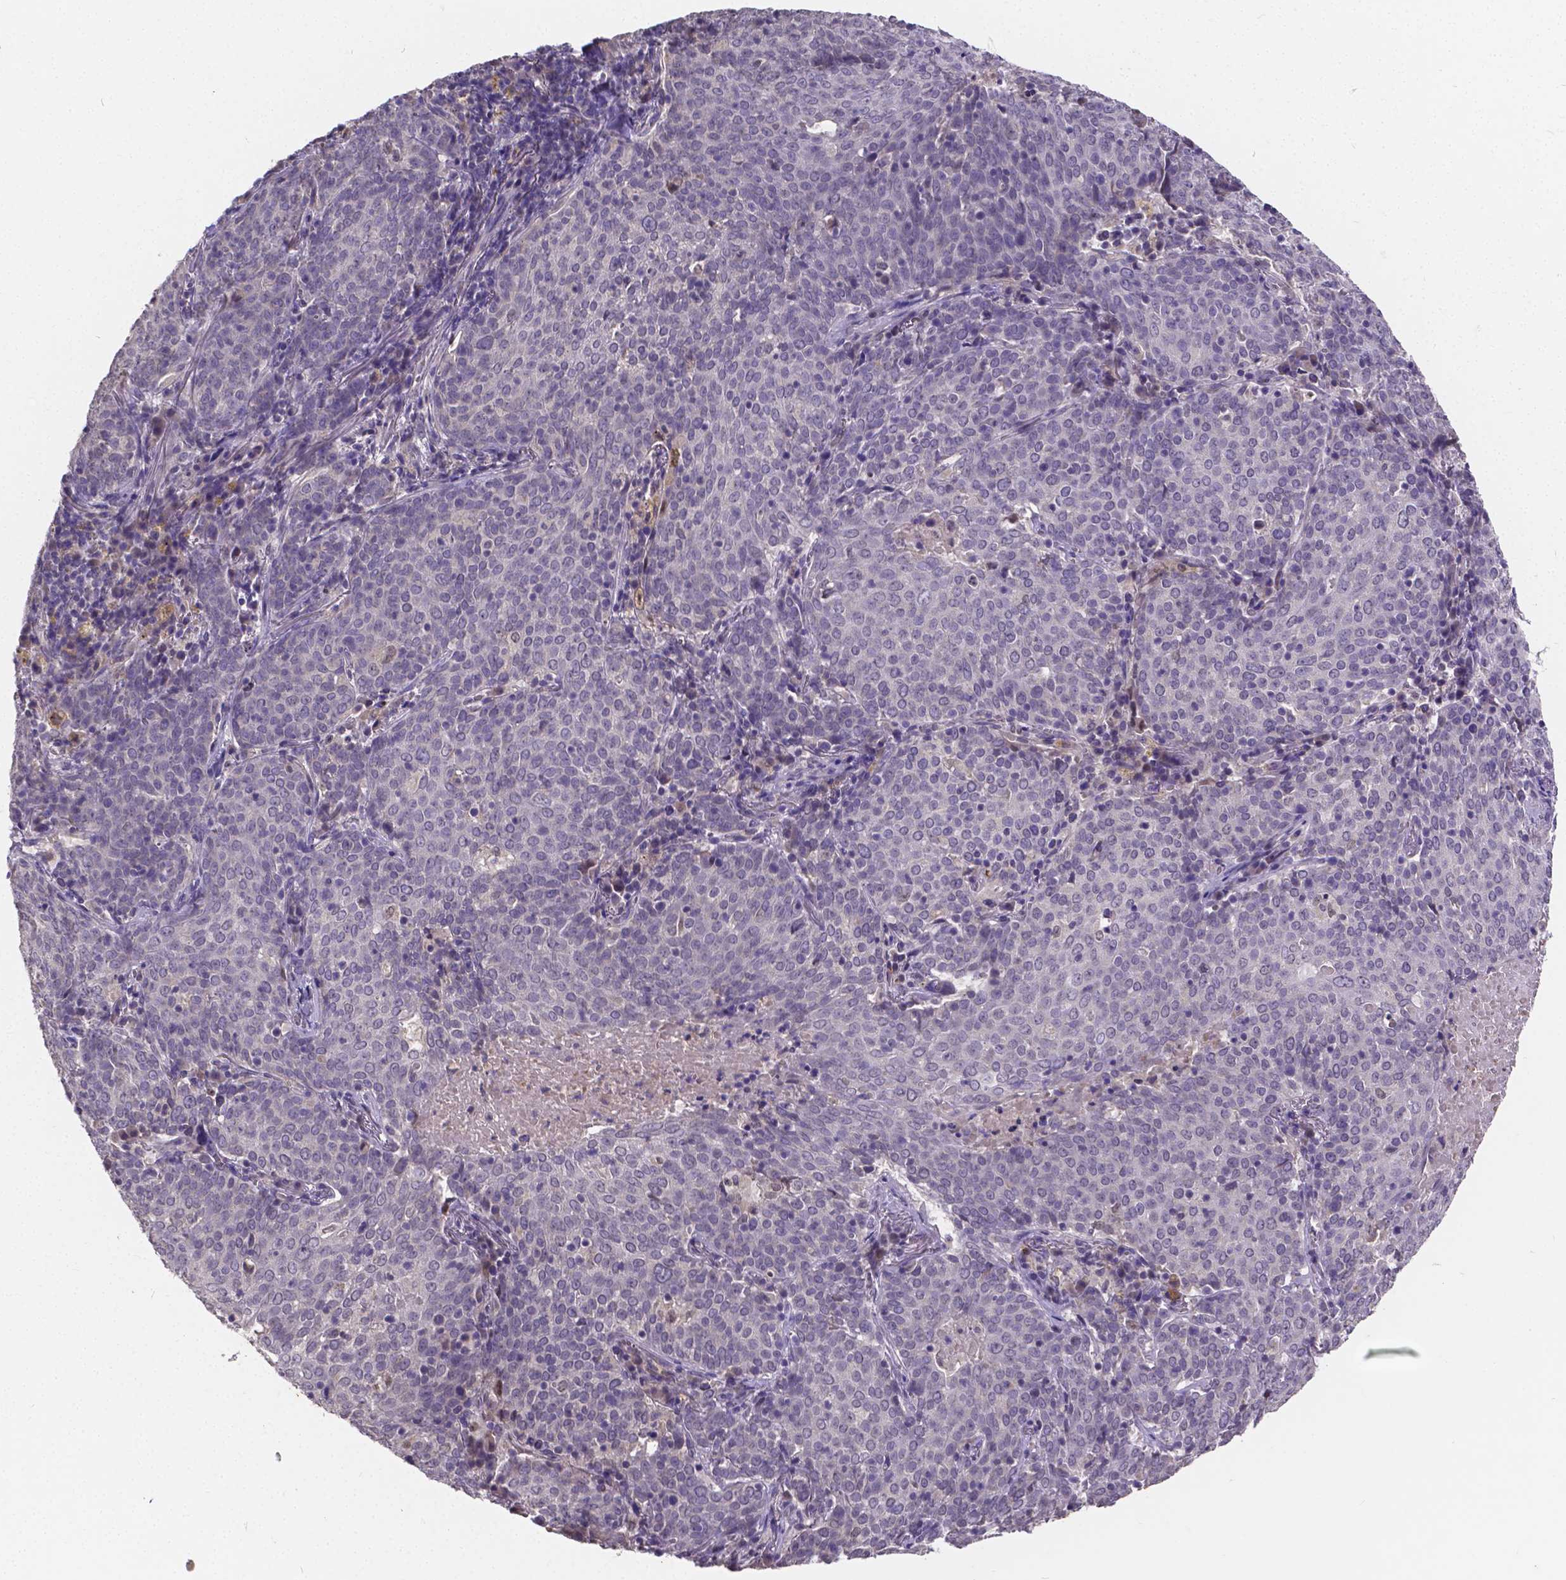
{"staining": {"intensity": "negative", "quantity": "none", "location": "none"}, "tissue": "lung cancer", "cell_type": "Tumor cells", "image_type": "cancer", "snomed": [{"axis": "morphology", "description": "Squamous cell carcinoma, NOS"}, {"axis": "topography", "description": "Lung"}], "caption": "The photomicrograph reveals no staining of tumor cells in lung squamous cell carcinoma. Brightfield microscopy of immunohistochemistry stained with DAB (brown) and hematoxylin (blue), captured at high magnification.", "gene": "CTNNA2", "patient": {"sex": "male", "age": 82}}